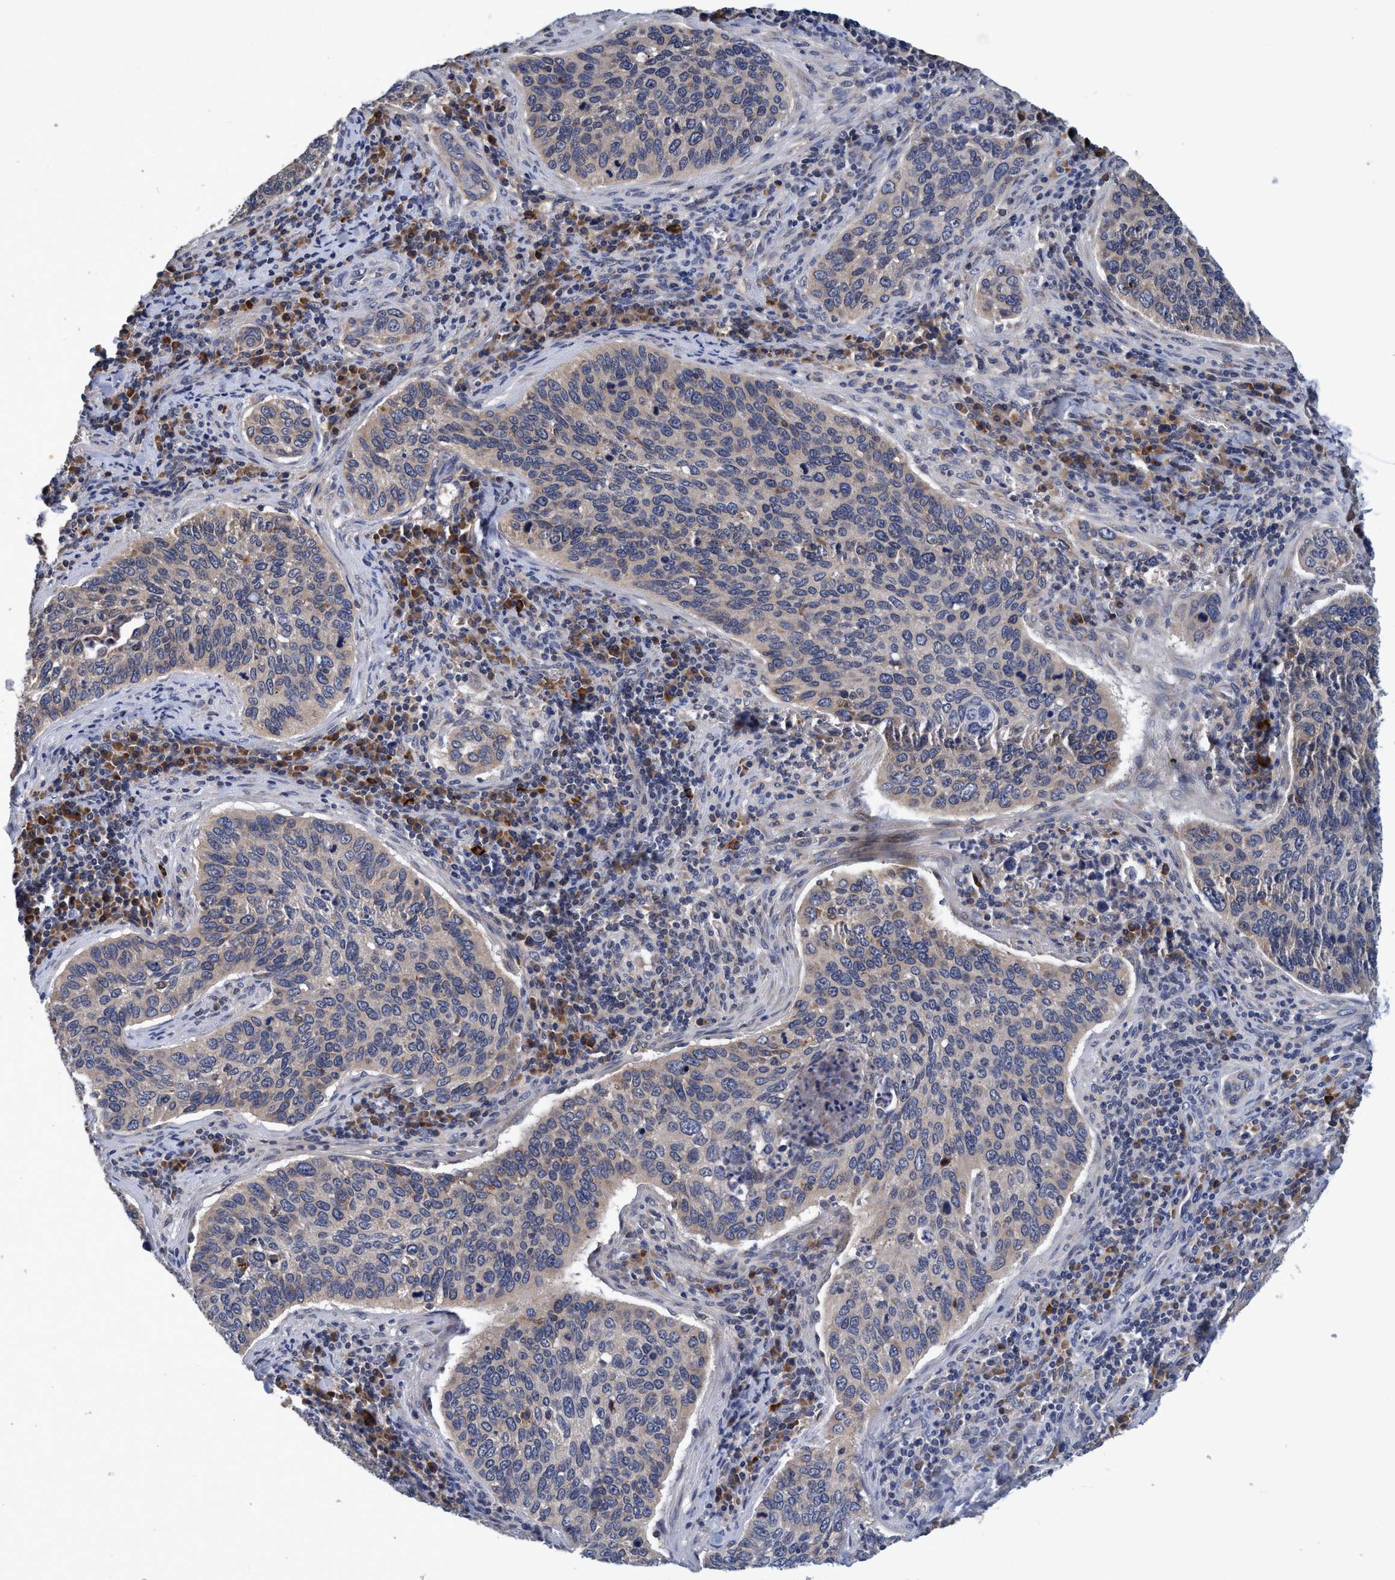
{"staining": {"intensity": "negative", "quantity": "none", "location": "none"}, "tissue": "cervical cancer", "cell_type": "Tumor cells", "image_type": "cancer", "snomed": [{"axis": "morphology", "description": "Squamous cell carcinoma, NOS"}, {"axis": "topography", "description": "Cervix"}], "caption": "Immunohistochemical staining of human cervical cancer reveals no significant expression in tumor cells.", "gene": "CALCOCO2", "patient": {"sex": "female", "age": 53}}